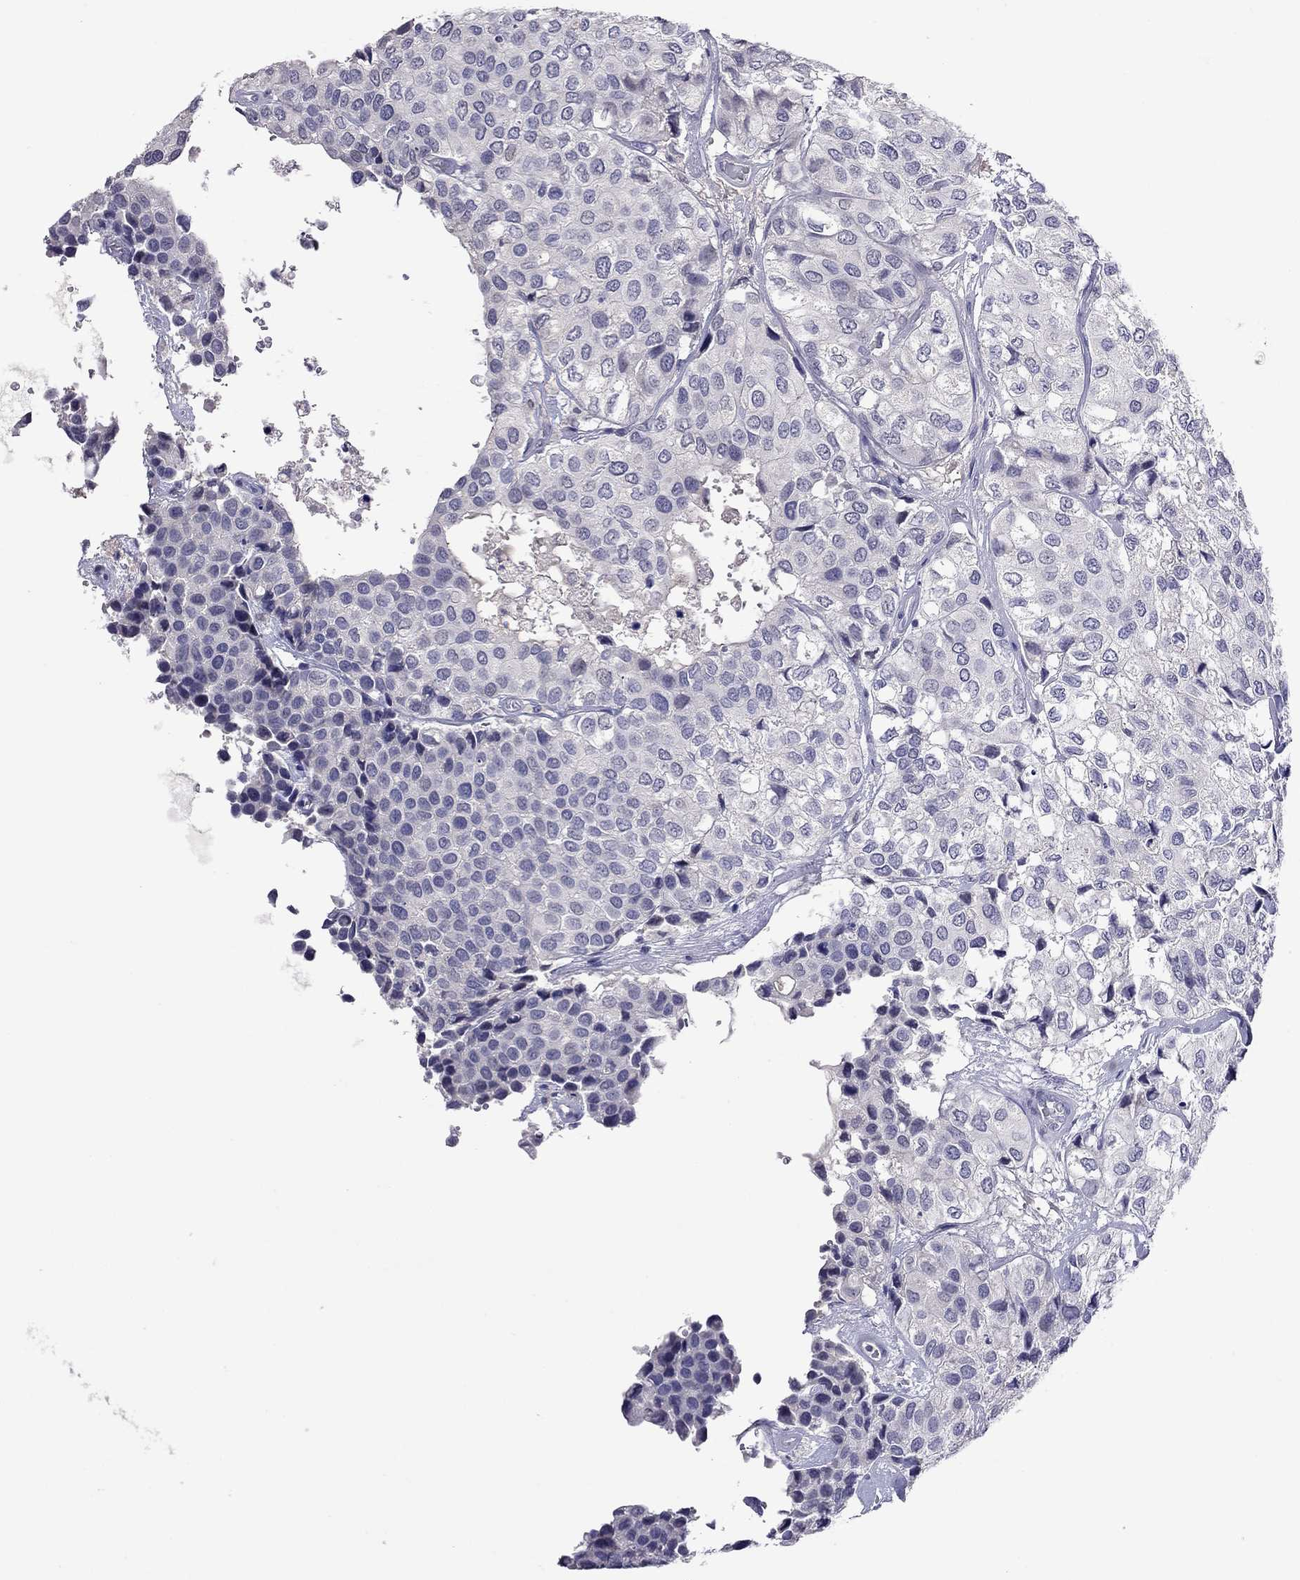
{"staining": {"intensity": "negative", "quantity": "none", "location": "none"}, "tissue": "urothelial cancer", "cell_type": "Tumor cells", "image_type": "cancer", "snomed": [{"axis": "morphology", "description": "Urothelial carcinoma, High grade"}, {"axis": "topography", "description": "Urinary bladder"}], "caption": "The IHC micrograph has no significant positivity in tumor cells of urothelial cancer tissue. The staining was performed using DAB to visualize the protein expression in brown, while the nuclei were stained in blue with hematoxylin (Magnification: 20x).", "gene": "STAR", "patient": {"sex": "male", "age": 73}}